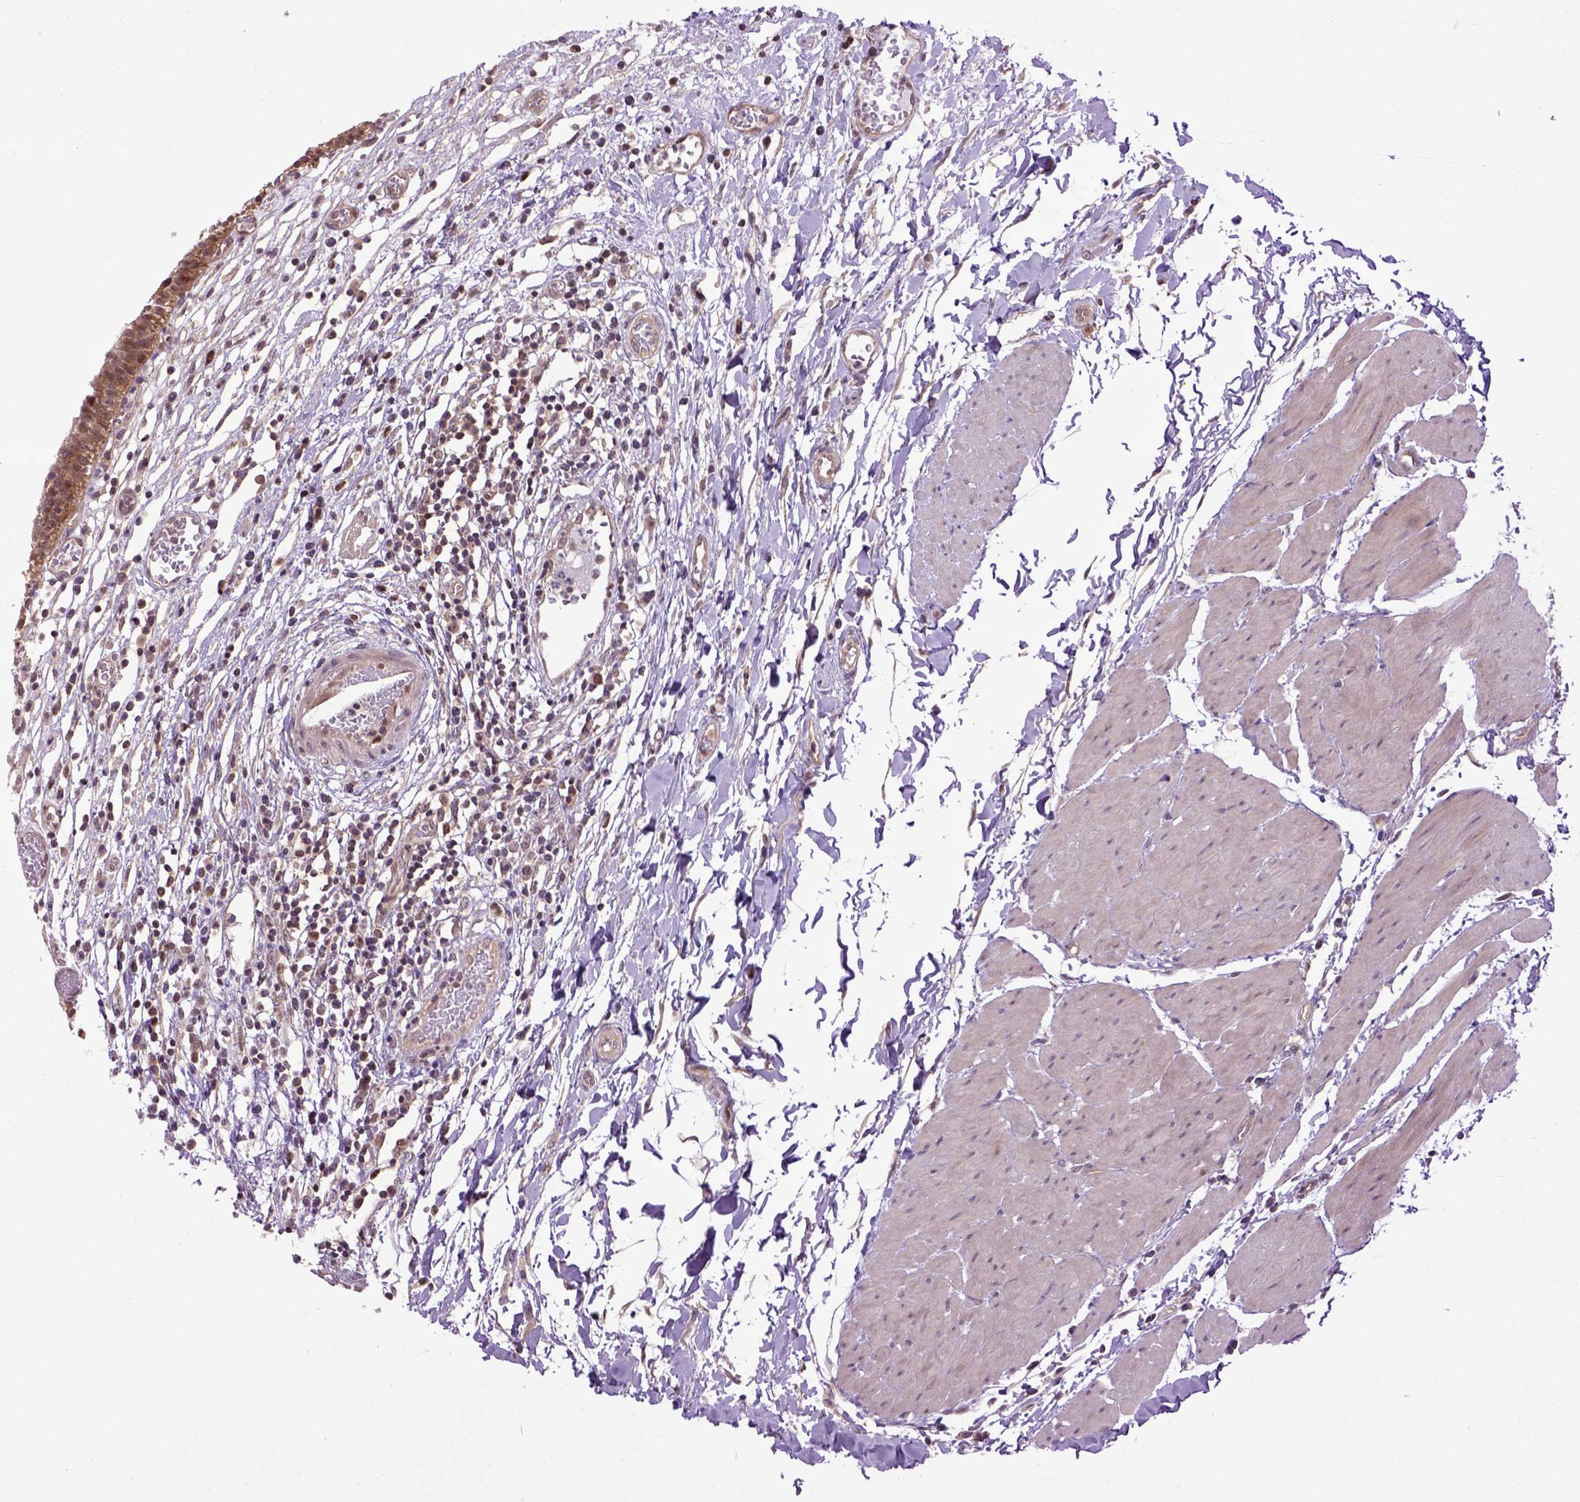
{"staining": {"intensity": "moderate", "quantity": ">75%", "location": "cytoplasmic/membranous"}, "tissue": "urinary bladder", "cell_type": "Urothelial cells", "image_type": "normal", "snomed": [{"axis": "morphology", "description": "Normal tissue, NOS"}, {"axis": "topography", "description": "Urinary bladder"}], "caption": "The histopathology image shows immunohistochemical staining of normal urinary bladder. There is moderate cytoplasmic/membranous staining is present in approximately >75% of urothelial cells. (Brightfield microscopy of DAB IHC at high magnification).", "gene": "WDR48", "patient": {"sex": "male", "age": 64}}